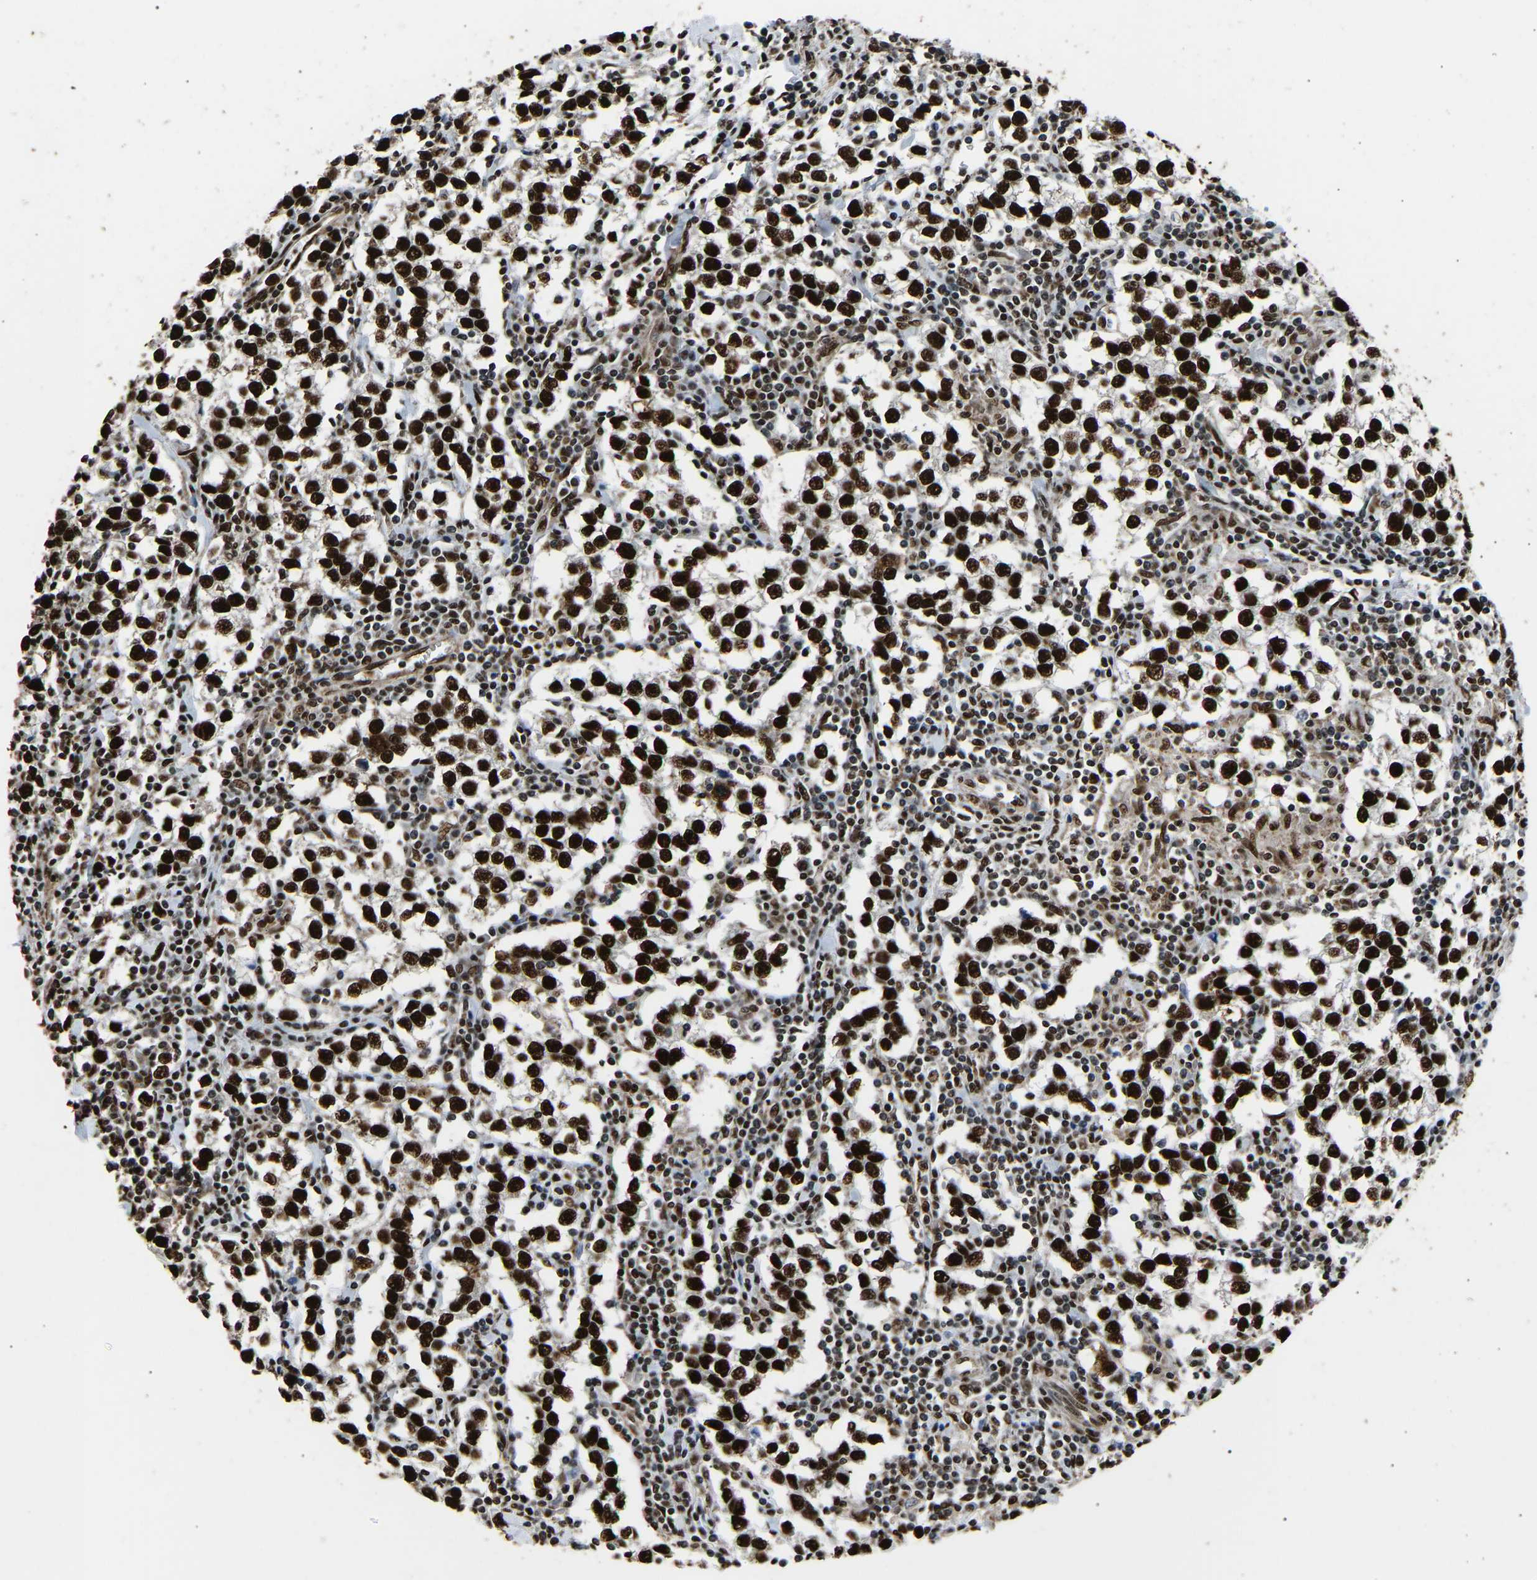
{"staining": {"intensity": "strong", "quantity": ">75%", "location": "nuclear"}, "tissue": "testis cancer", "cell_type": "Tumor cells", "image_type": "cancer", "snomed": [{"axis": "morphology", "description": "Seminoma, NOS"}, {"axis": "morphology", "description": "Carcinoma, Embryonal, NOS"}, {"axis": "topography", "description": "Testis"}], "caption": "Brown immunohistochemical staining in human testis cancer displays strong nuclear positivity in approximately >75% of tumor cells.", "gene": "SAFB", "patient": {"sex": "male", "age": 36}}